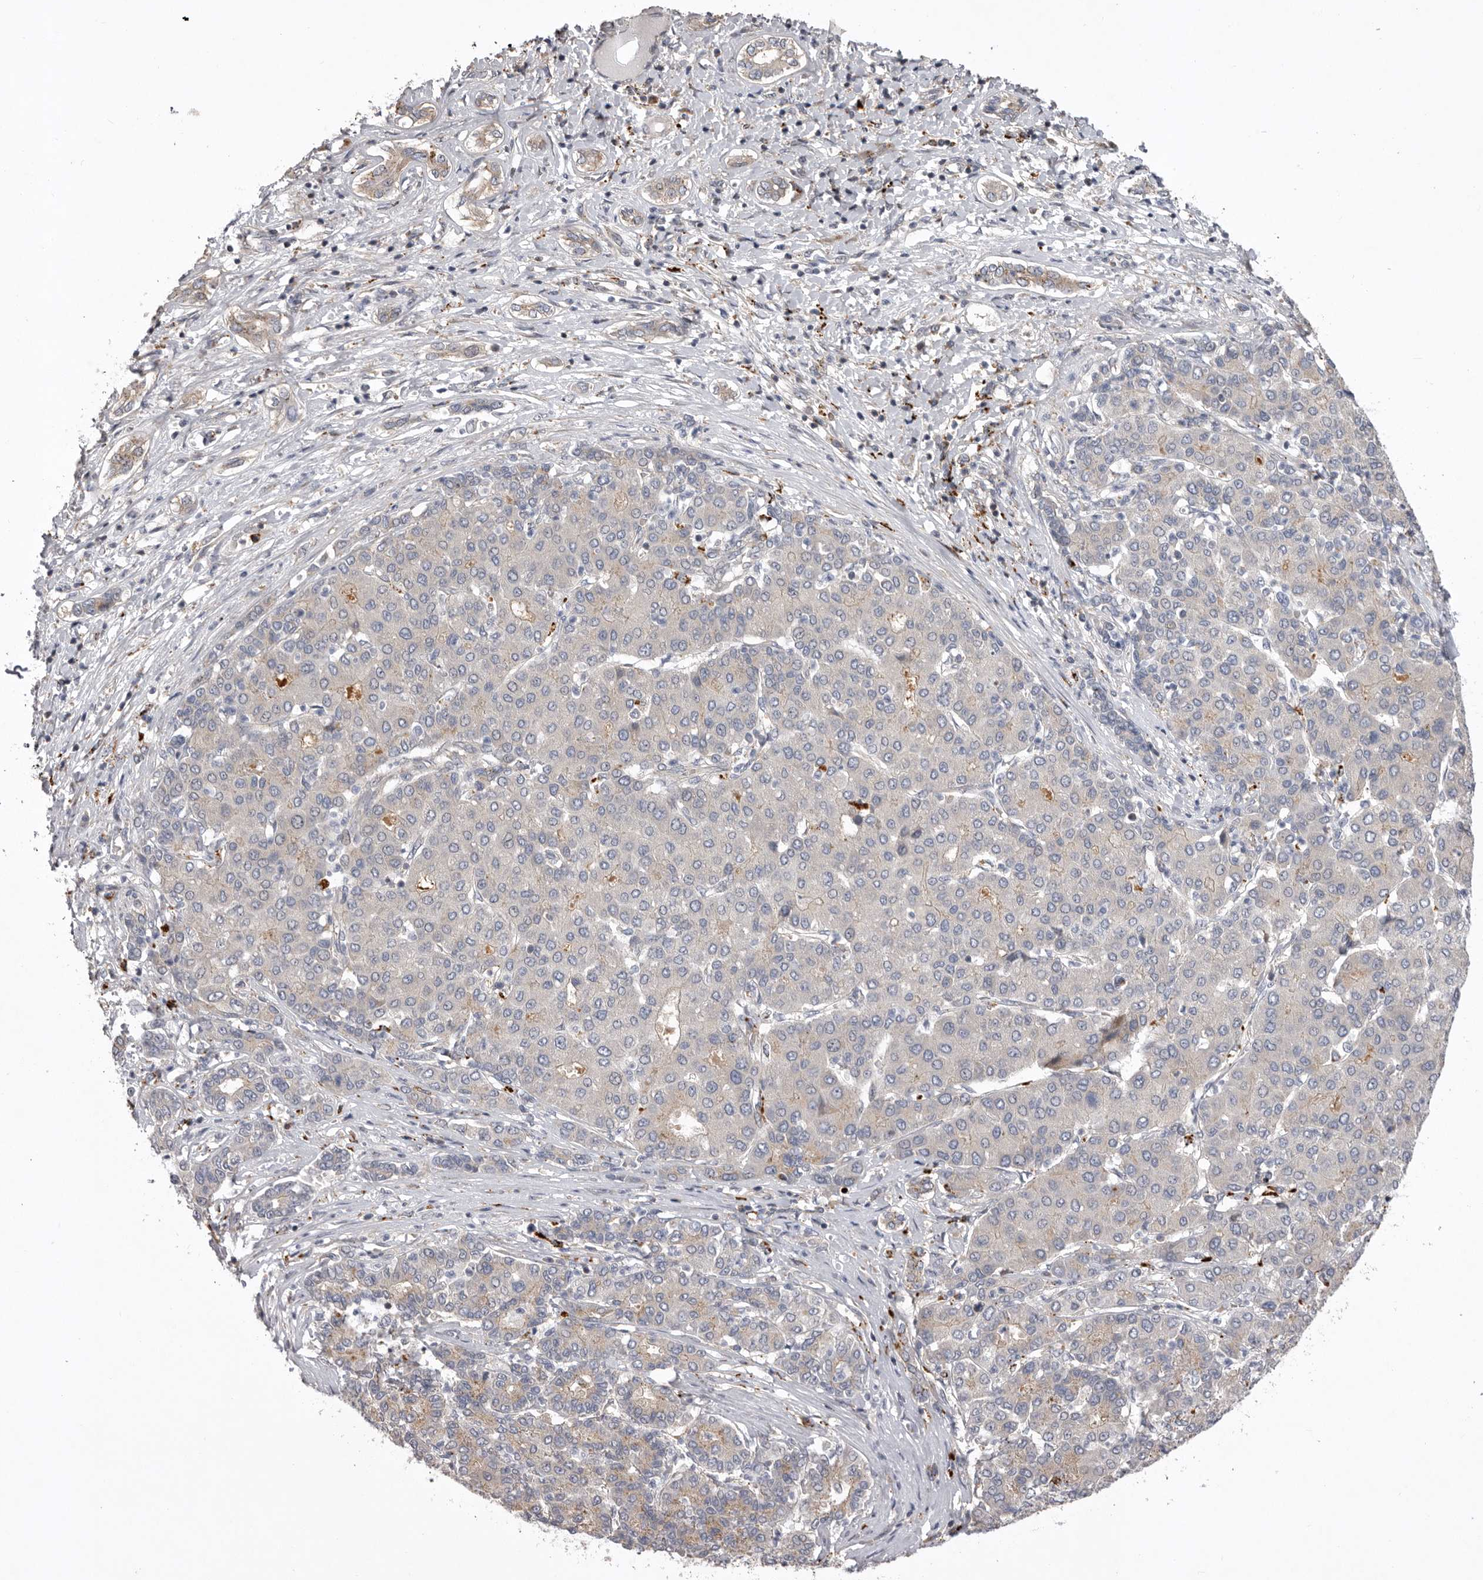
{"staining": {"intensity": "weak", "quantity": "<25%", "location": "cytoplasmic/membranous"}, "tissue": "liver cancer", "cell_type": "Tumor cells", "image_type": "cancer", "snomed": [{"axis": "morphology", "description": "Carcinoma, Hepatocellular, NOS"}, {"axis": "topography", "description": "Liver"}], "caption": "Immunohistochemical staining of human liver cancer (hepatocellular carcinoma) shows no significant expression in tumor cells.", "gene": "WDR47", "patient": {"sex": "male", "age": 65}}